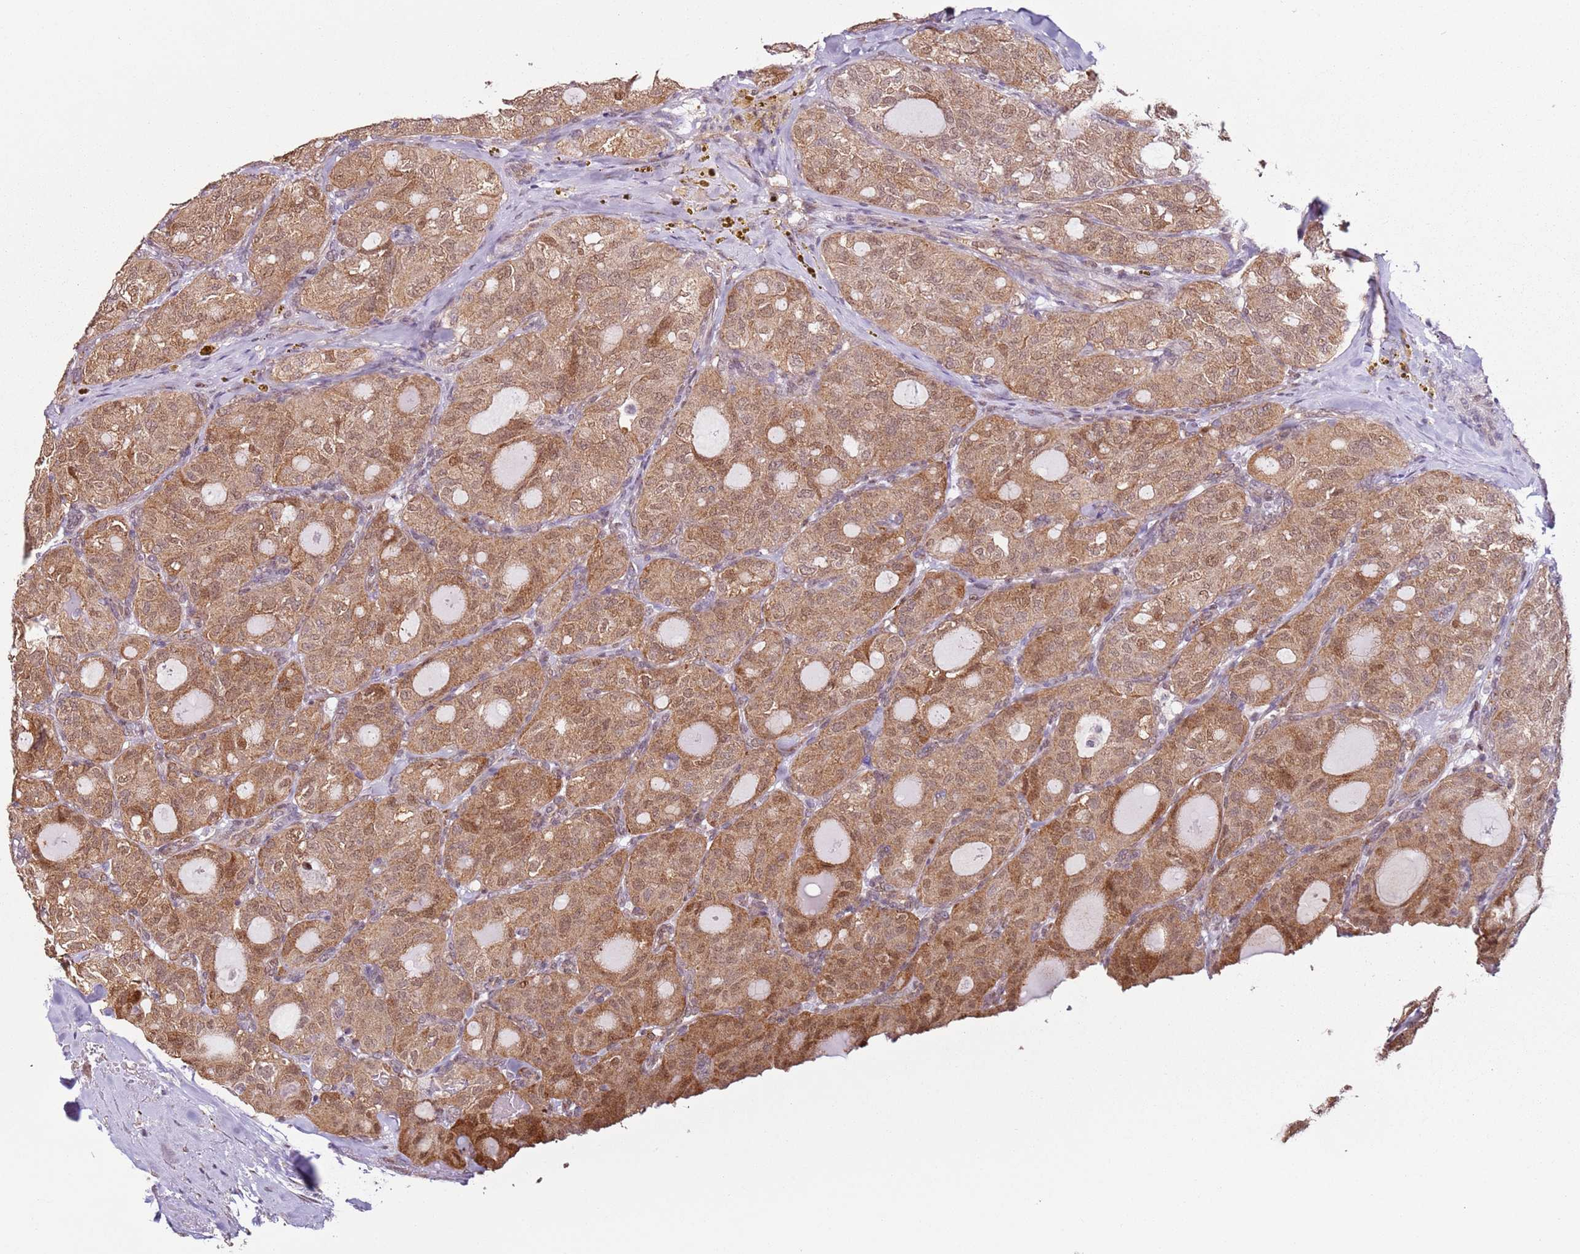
{"staining": {"intensity": "moderate", "quantity": ">75%", "location": "cytoplasmic/membranous,nuclear"}, "tissue": "thyroid cancer", "cell_type": "Tumor cells", "image_type": "cancer", "snomed": [{"axis": "morphology", "description": "Follicular adenoma carcinoma, NOS"}, {"axis": "topography", "description": "Thyroid gland"}], "caption": "Moderate cytoplasmic/membranous and nuclear protein positivity is identified in approximately >75% of tumor cells in thyroid follicular adenoma carcinoma.", "gene": "PSMD4", "patient": {"sex": "male", "age": 75}}